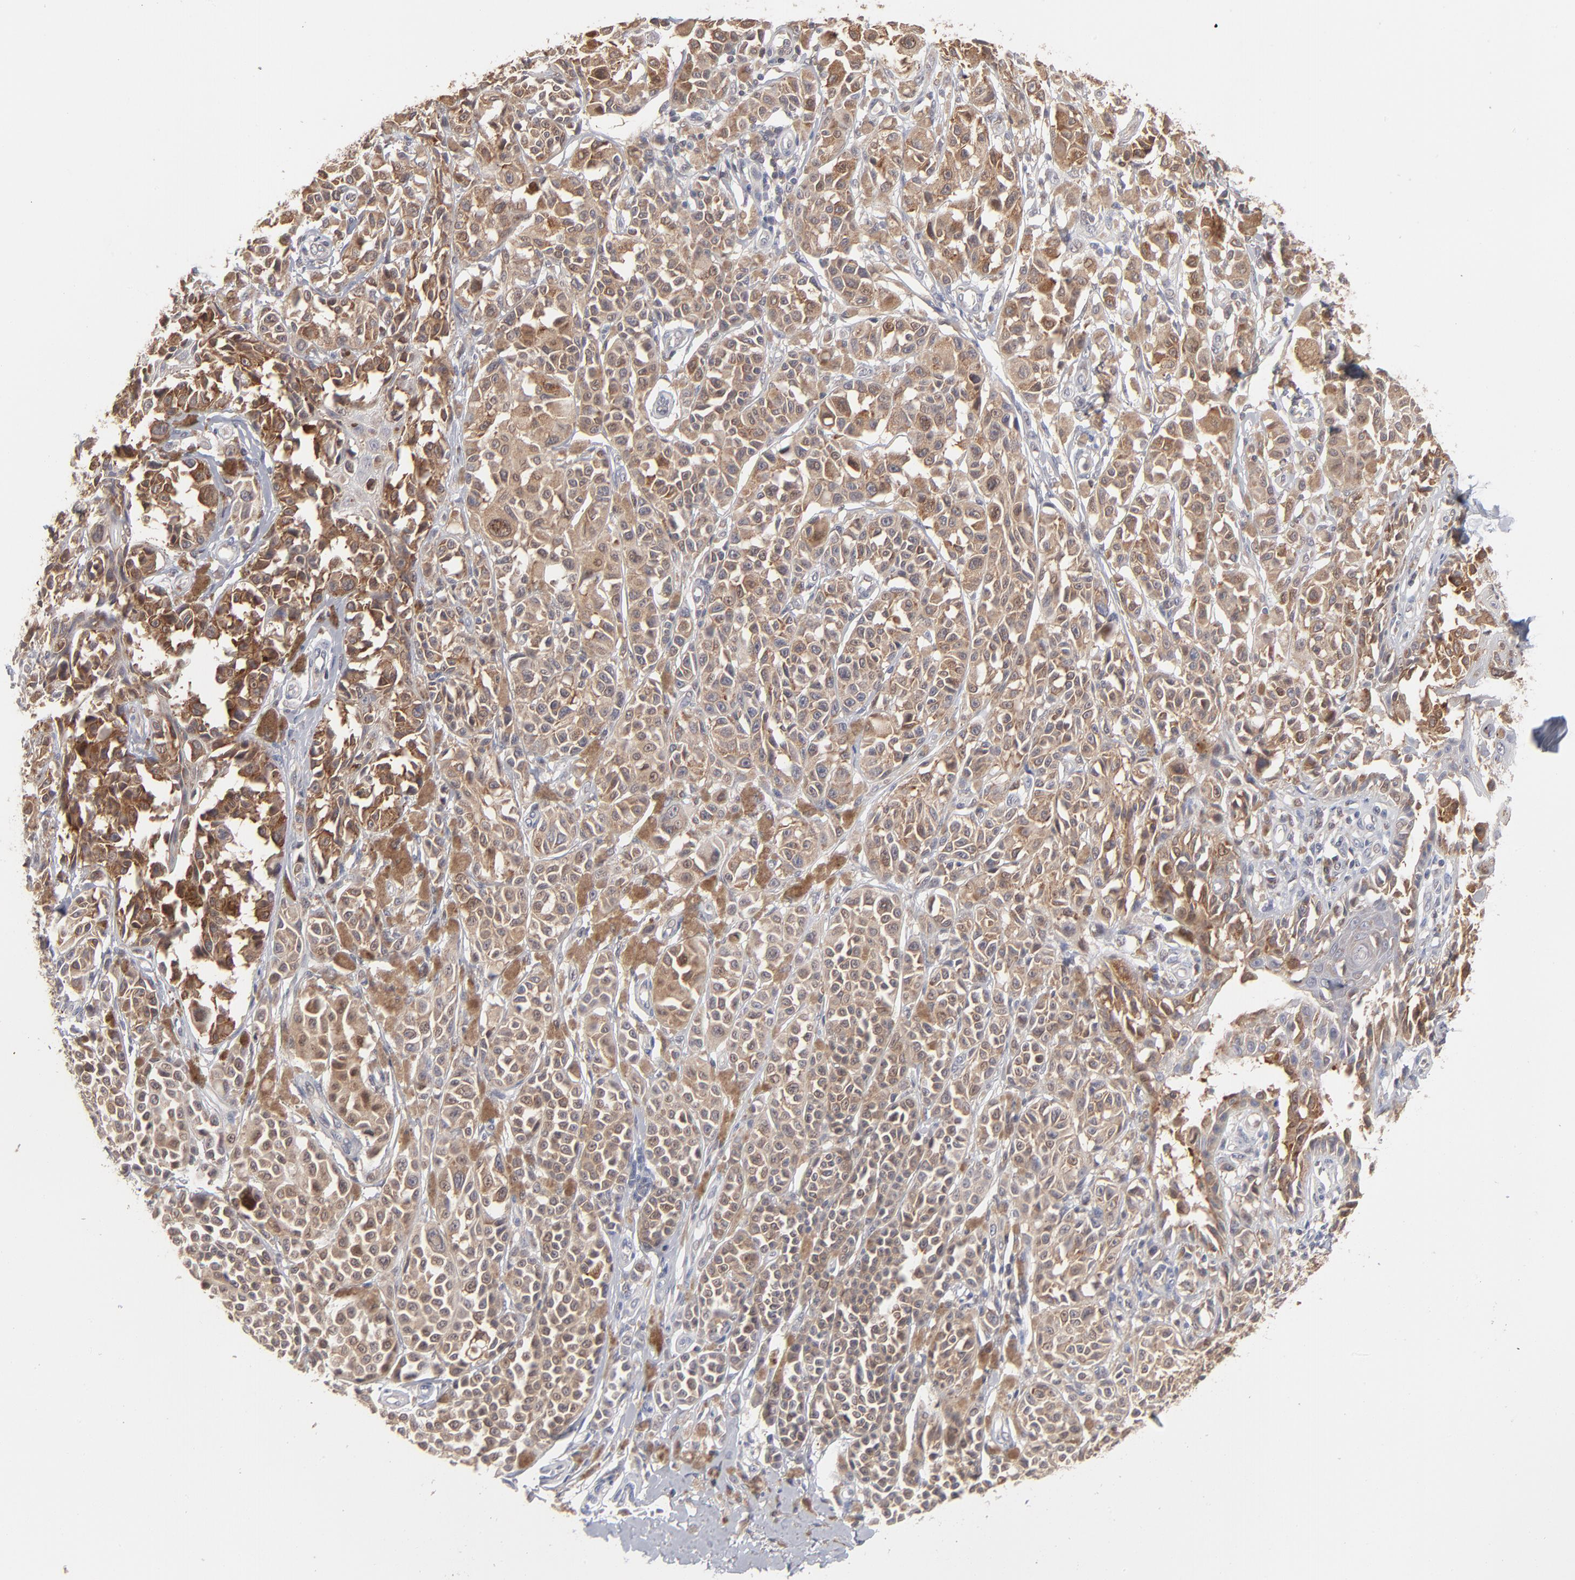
{"staining": {"intensity": "strong", "quantity": ">75%", "location": "cytoplasmic/membranous"}, "tissue": "melanoma", "cell_type": "Tumor cells", "image_type": "cancer", "snomed": [{"axis": "morphology", "description": "Malignant melanoma, NOS"}, {"axis": "topography", "description": "Skin"}], "caption": "This is a histology image of immunohistochemistry (IHC) staining of malignant melanoma, which shows strong staining in the cytoplasmic/membranous of tumor cells.", "gene": "IVNS1ABP", "patient": {"sex": "female", "age": 38}}